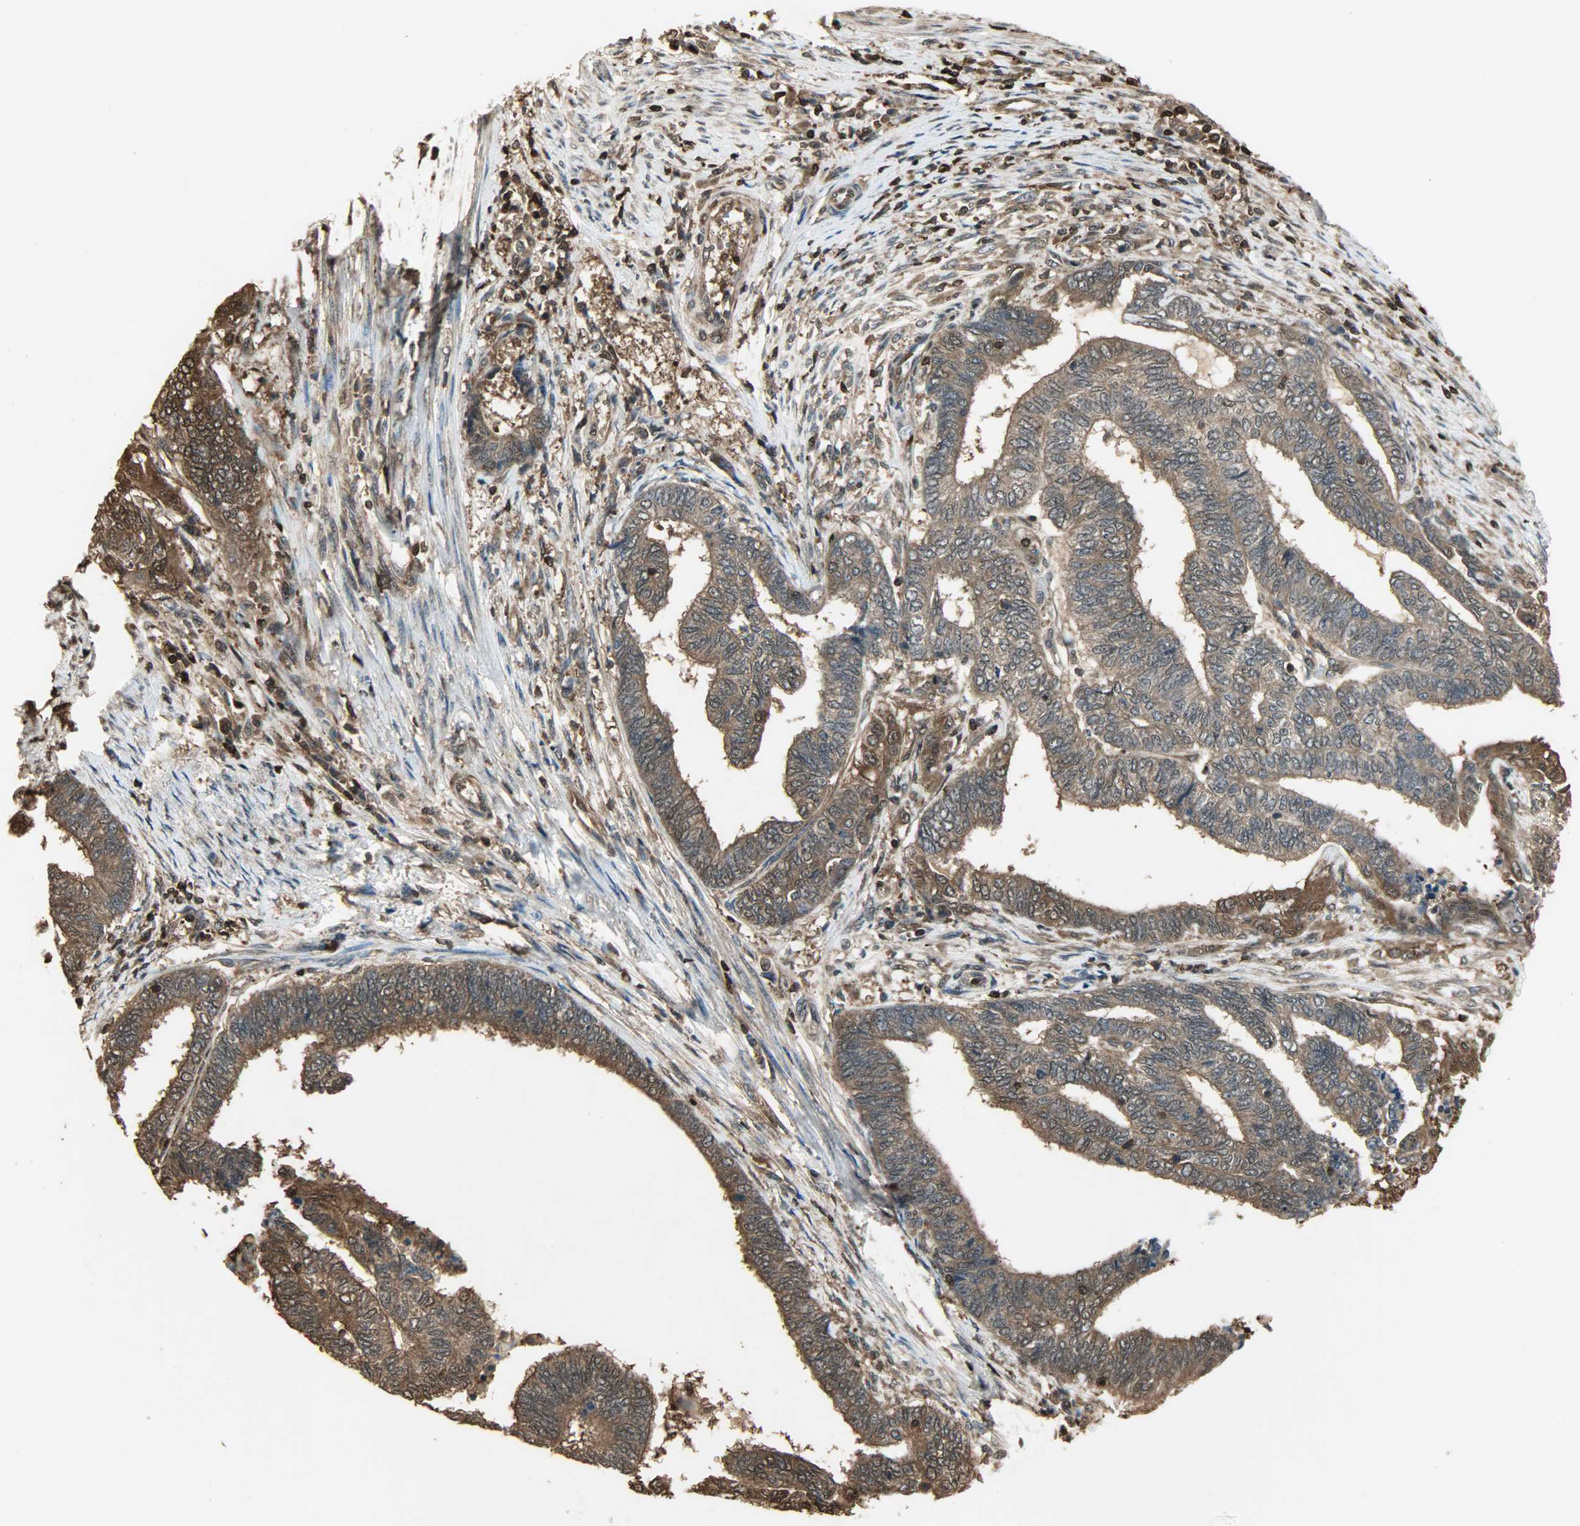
{"staining": {"intensity": "strong", "quantity": ">75%", "location": "cytoplasmic/membranous"}, "tissue": "endometrial cancer", "cell_type": "Tumor cells", "image_type": "cancer", "snomed": [{"axis": "morphology", "description": "Adenocarcinoma, NOS"}, {"axis": "topography", "description": "Uterus"}, {"axis": "topography", "description": "Endometrium"}], "caption": "Immunohistochemistry (IHC) image of neoplastic tissue: human endometrial cancer stained using immunohistochemistry (IHC) shows high levels of strong protein expression localized specifically in the cytoplasmic/membranous of tumor cells, appearing as a cytoplasmic/membranous brown color.", "gene": "YWHAZ", "patient": {"sex": "female", "age": 70}}